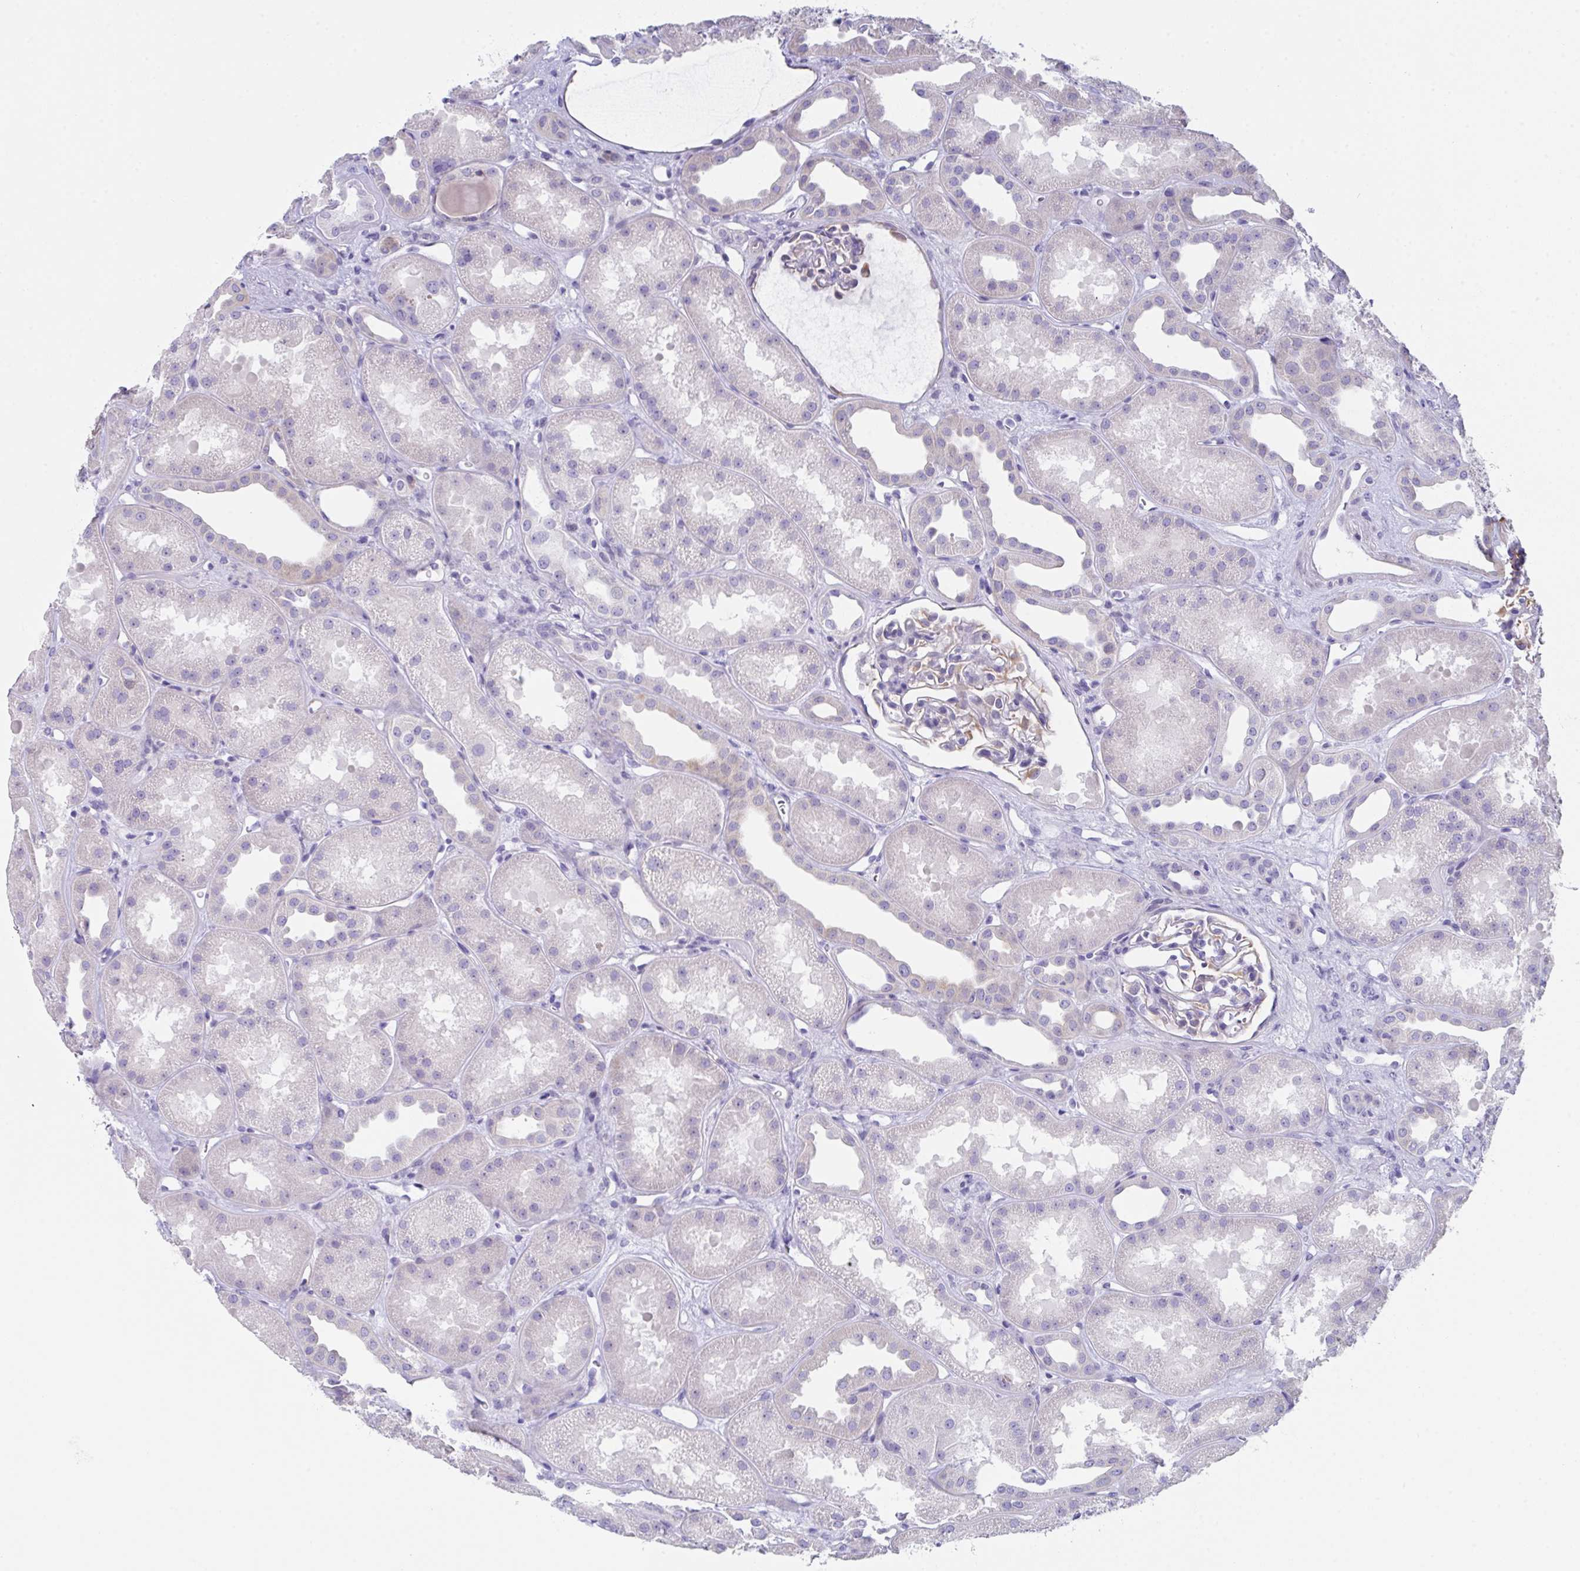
{"staining": {"intensity": "negative", "quantity": "none", "location": "none"}, "tissue": "kidney", "cell_type": "Cells in glomeruli", "image_type": "normal", "snomed": [{"axis": "morphology", "description": "Normal tissue, NOS"}, {"axis": "topography", "description": "Kidney"}], "caption": "High magnification brightfield microscopy of normal kidney stained with DAB (3,3'-diaminobenzidine) (brown) and counterstained with hematoxylin (blue): cells in glomeruli show no significant expression.", "gene": "FBXO47", "patient": {"sex": "male", "age": 61}}